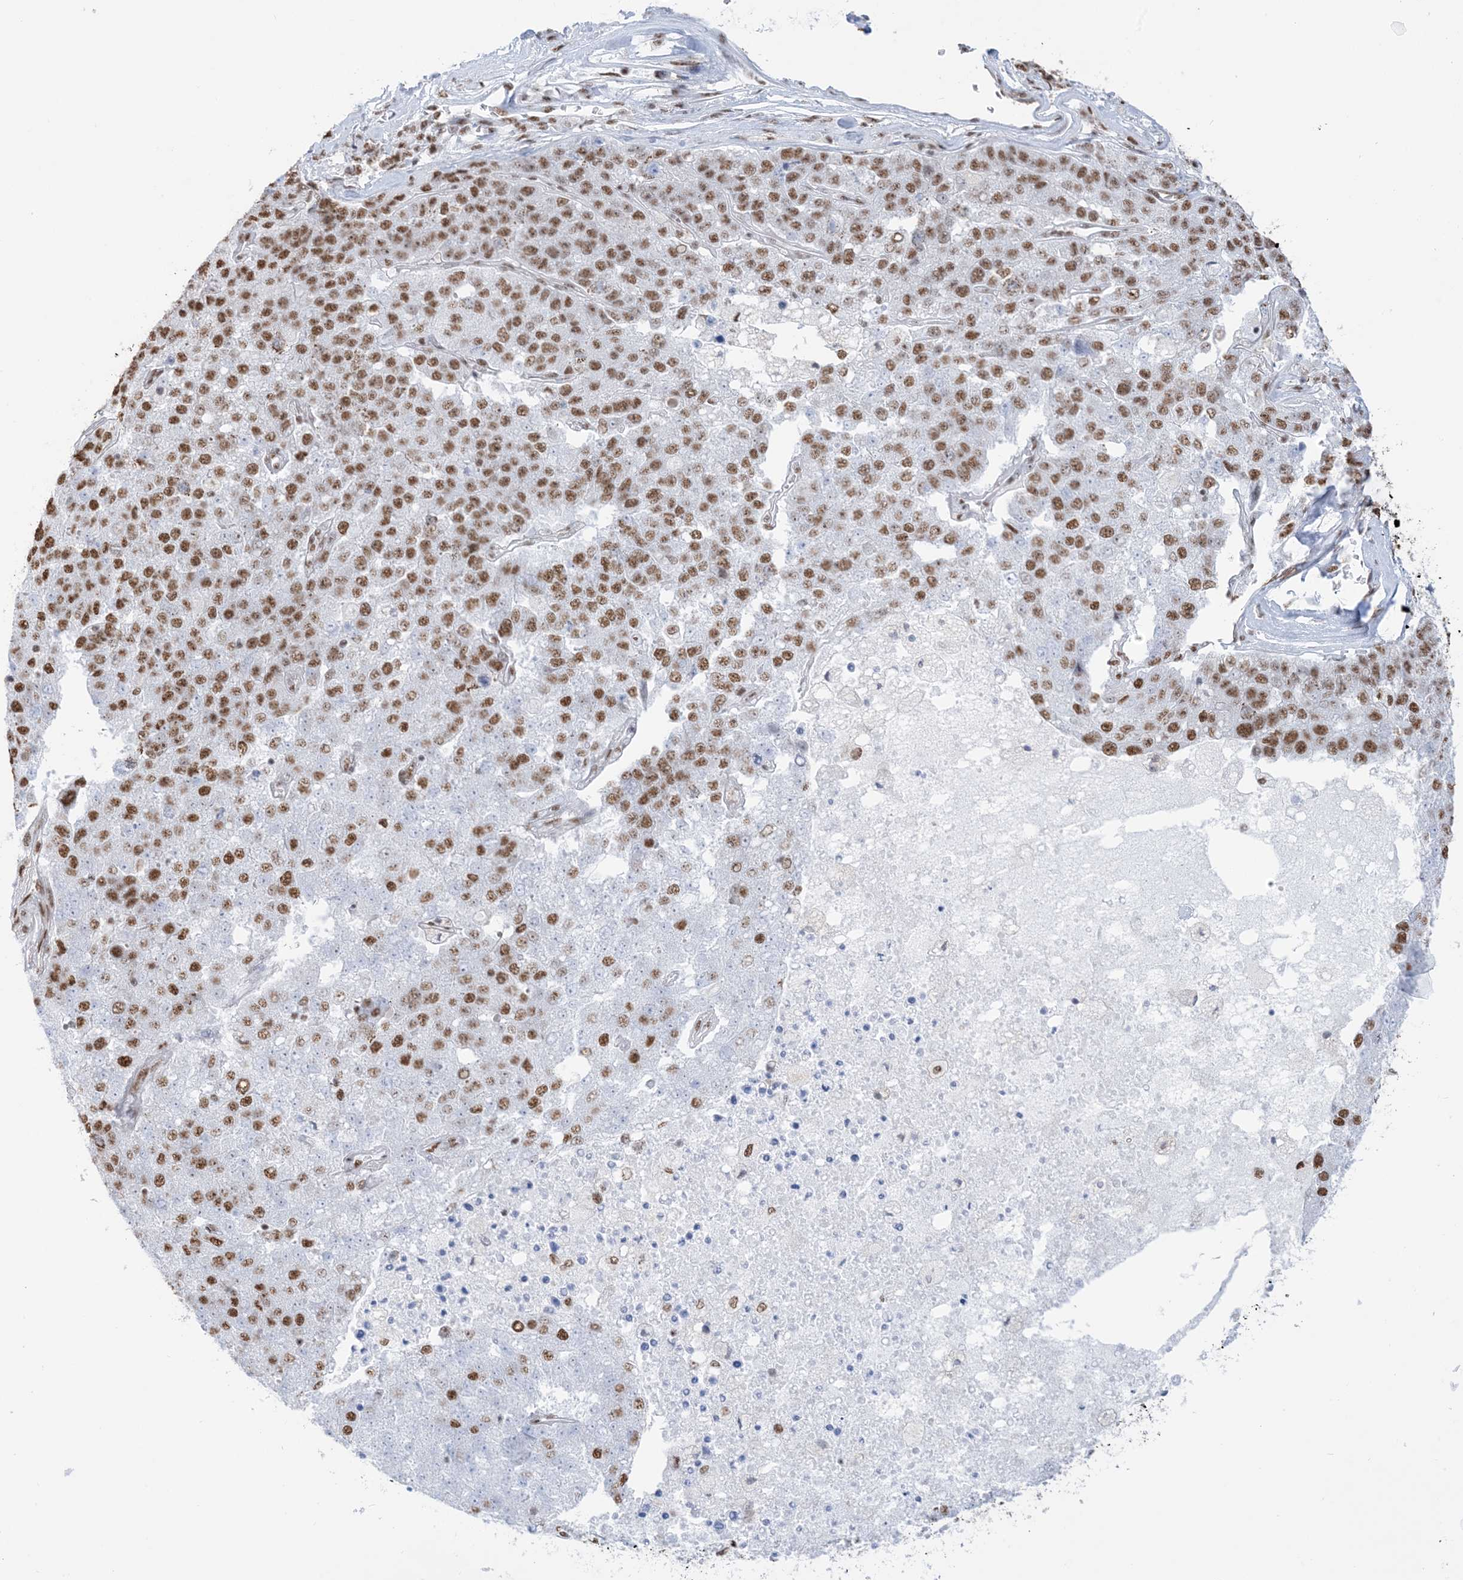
{"staining": {"intensity": "moderate", "quantity": ">75%", "location": "nuclear"}, "tissue": "pancreatic cancer", "cell_type": "Tumor cells", "image_type": "cancer", "snomed": [{"axis": "morphology", "description": "Adenocarcinoma, NOS"}, {"axis": "topography", "description": "Pancreas"}], "caption": "Moderate nuclear protein positivity is appreciated in about >75% of tumor cells in pancreatic cancer. The staining is performed using DAB (3,3'-diaminobenzidine) brown chromogen to label protein expression. The nuclei are counter-stained blue using hematoxylin.", "gene": "ZNF792", "patient": {"sex": "female", "age": 61}}